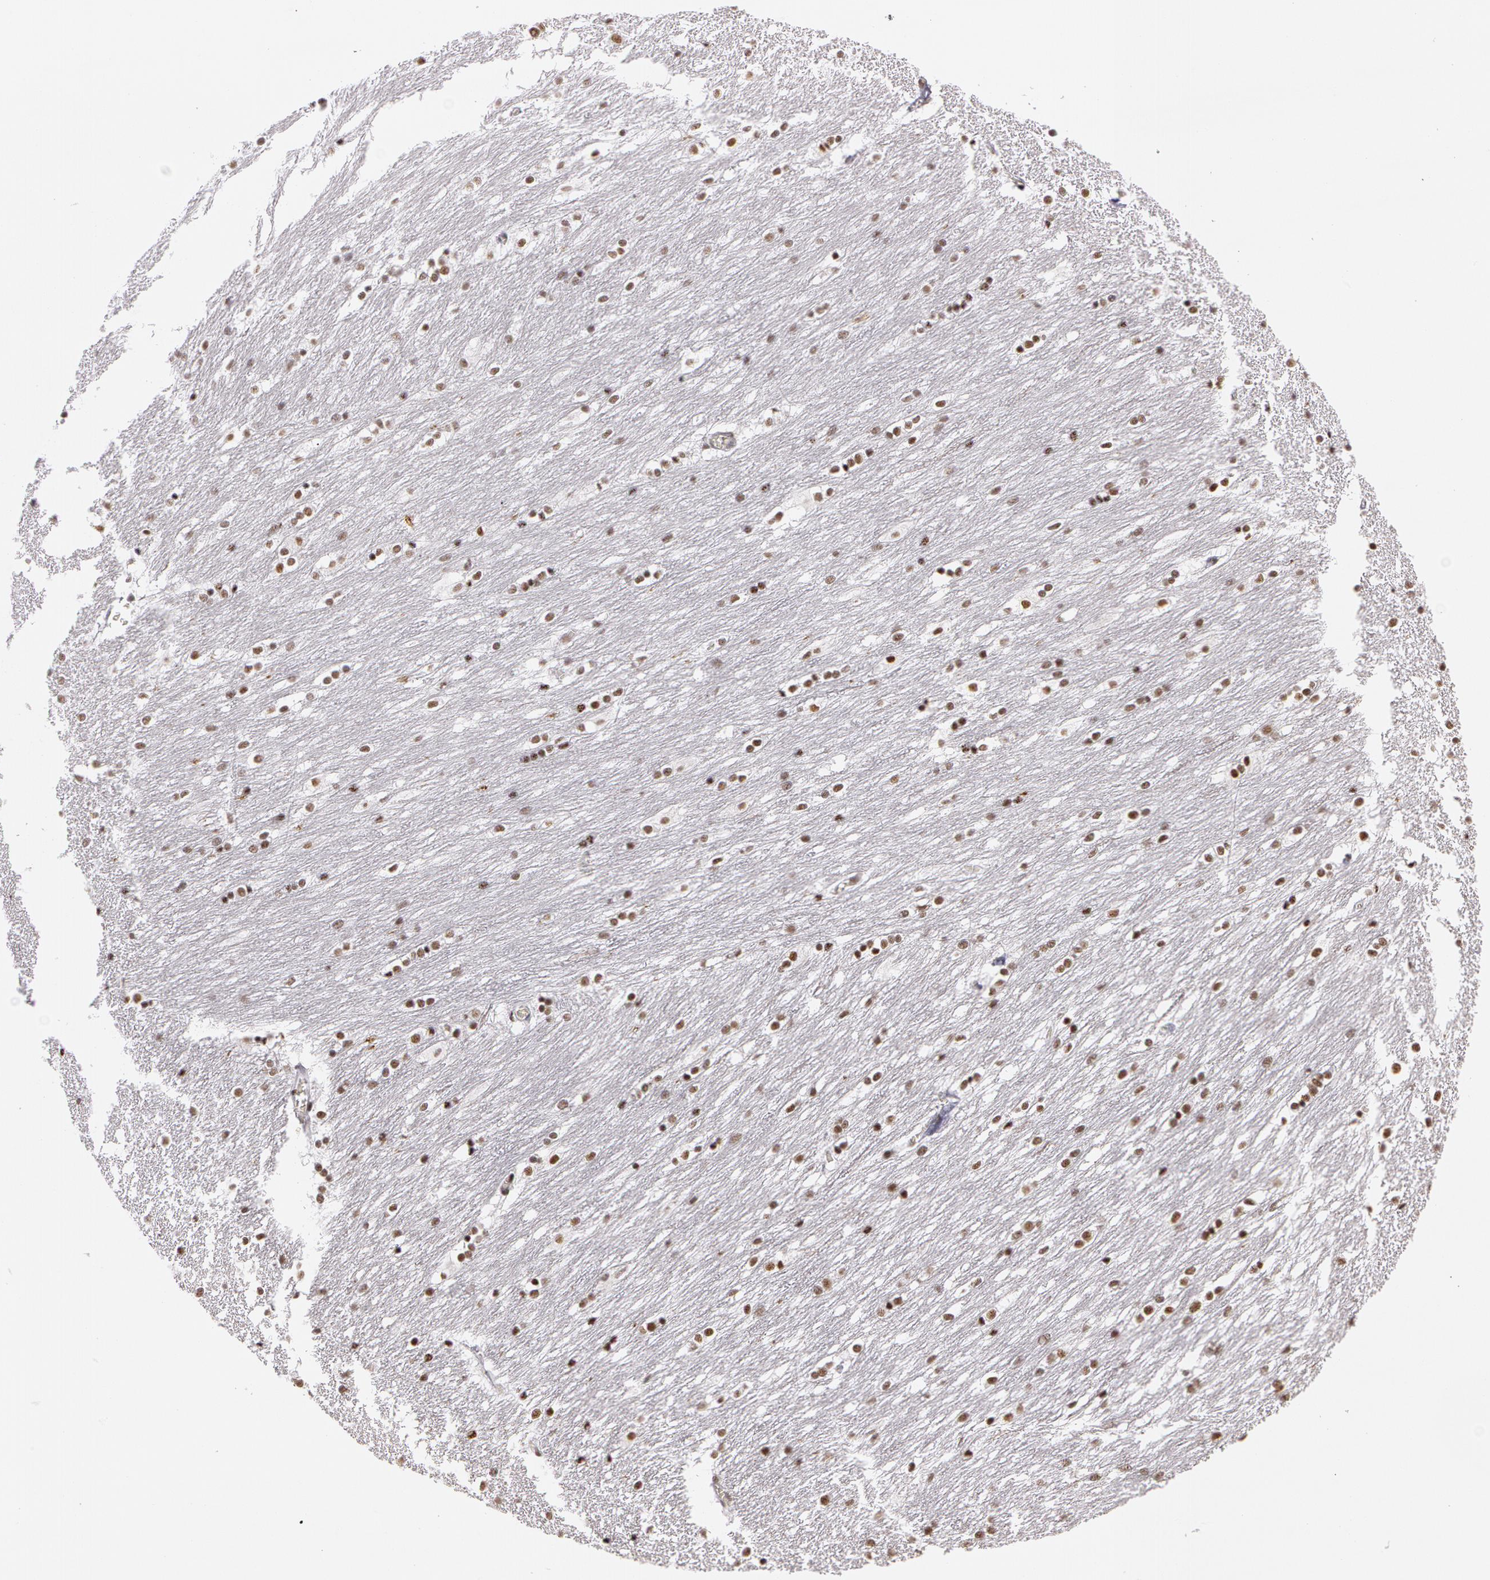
{"staining": {"intensity": "moderate", "quantity": "25%-75%", "location": "nuclear"}, "tissue": "caudate", "cell_type": "Glial cells", "image_type": "normal", "snomed": [{"axis": "morphology", "description": "Normal tissue, NOS"}, {"axis": "topography", "description": "Lateral ventricle wall"}], "caption": "Immunohistochemical staining of unremarkable caudate reveals medium levels of moderate nuclear staining in approximately 25%-75% of glial cells.", "gene": "PNN", "patient": {"sex": "female", "age": 19}}